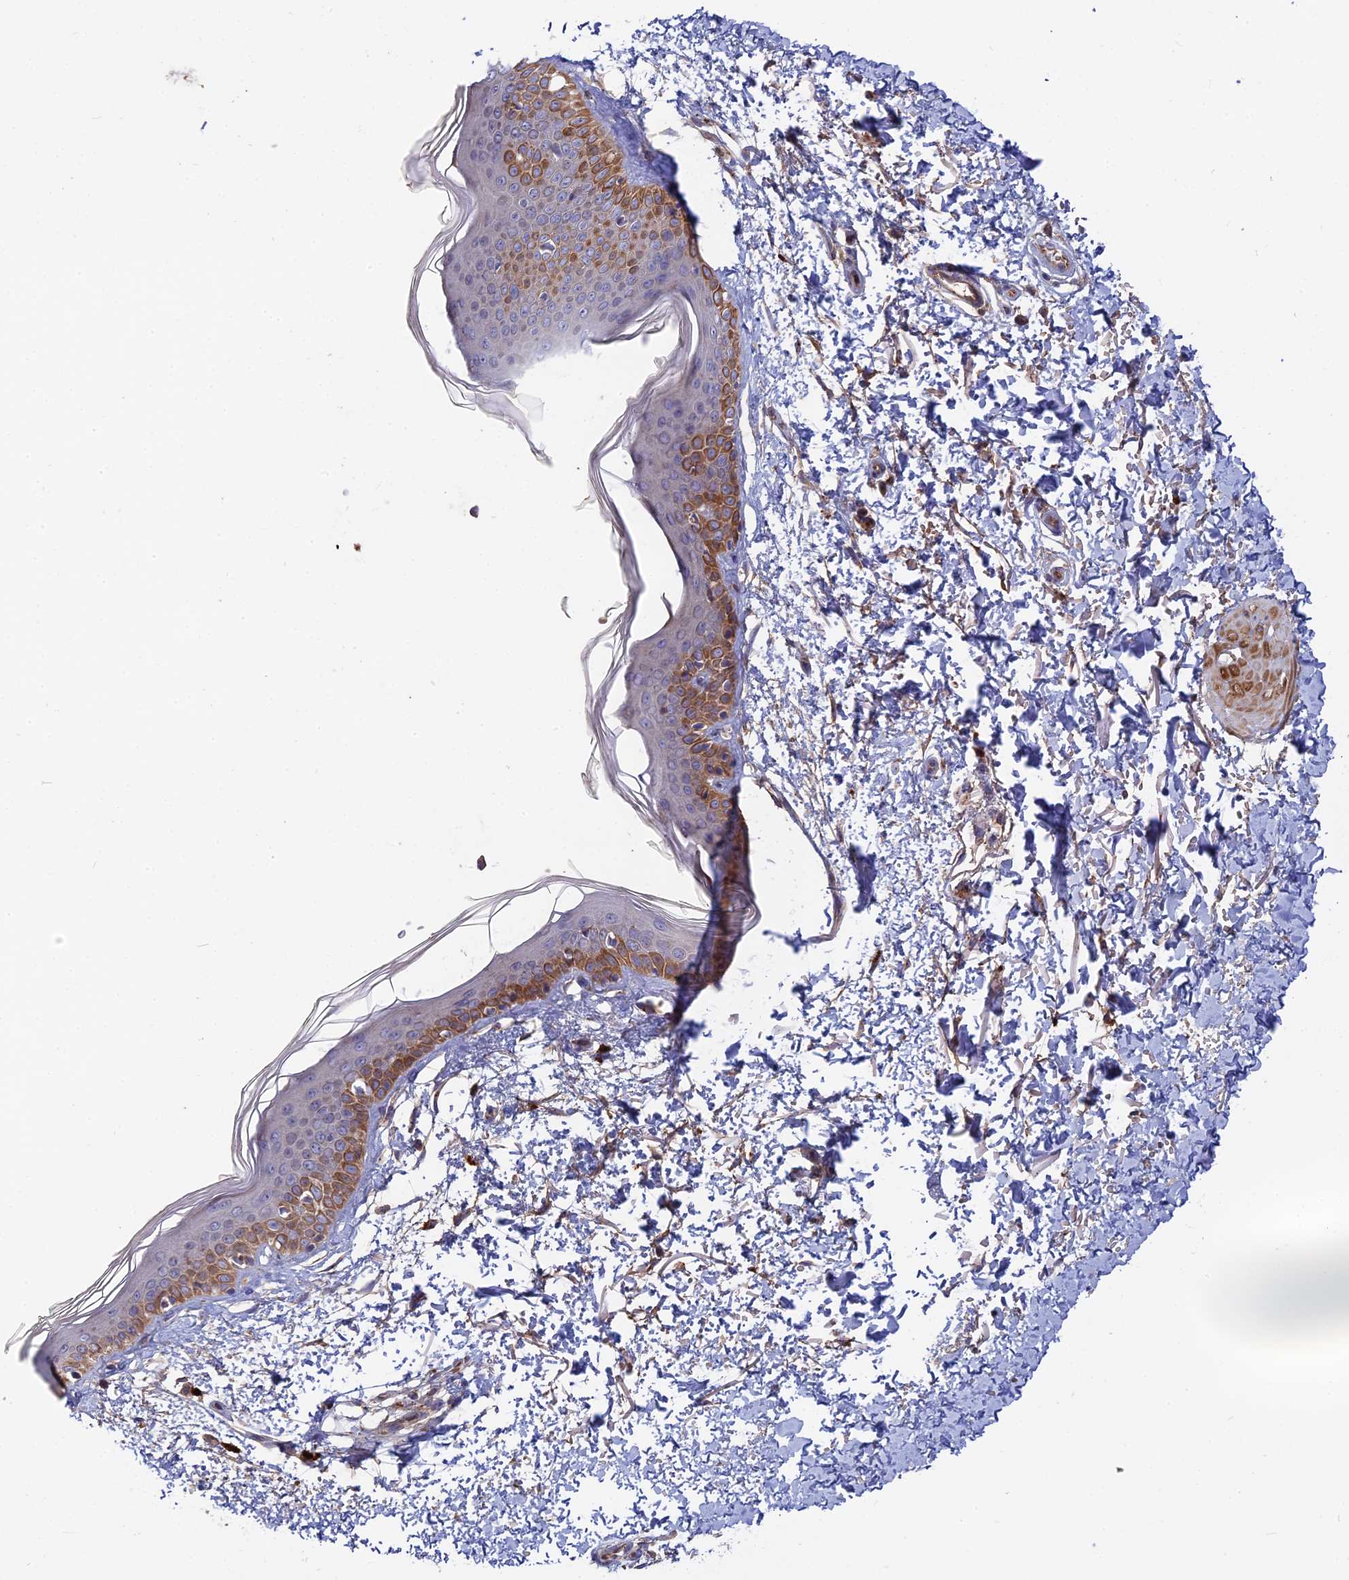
{"staining": {"intensity": "negative", "quantity": "none", "location": "none"}, "tissue": "skin", "cell_type": "Fibroblasts", "image_type": "normal", "snomed": [{"axis": "morphology", "description": "Normal tissue, NOS"}, {"axis": "topography", "description": "Skin"}], "caption": "This is an IHC micrograph of normal human skin. There is no expression in fibroblasts.", "gene": "RPIA", "patient": {"sex": "male", "age": 66}}